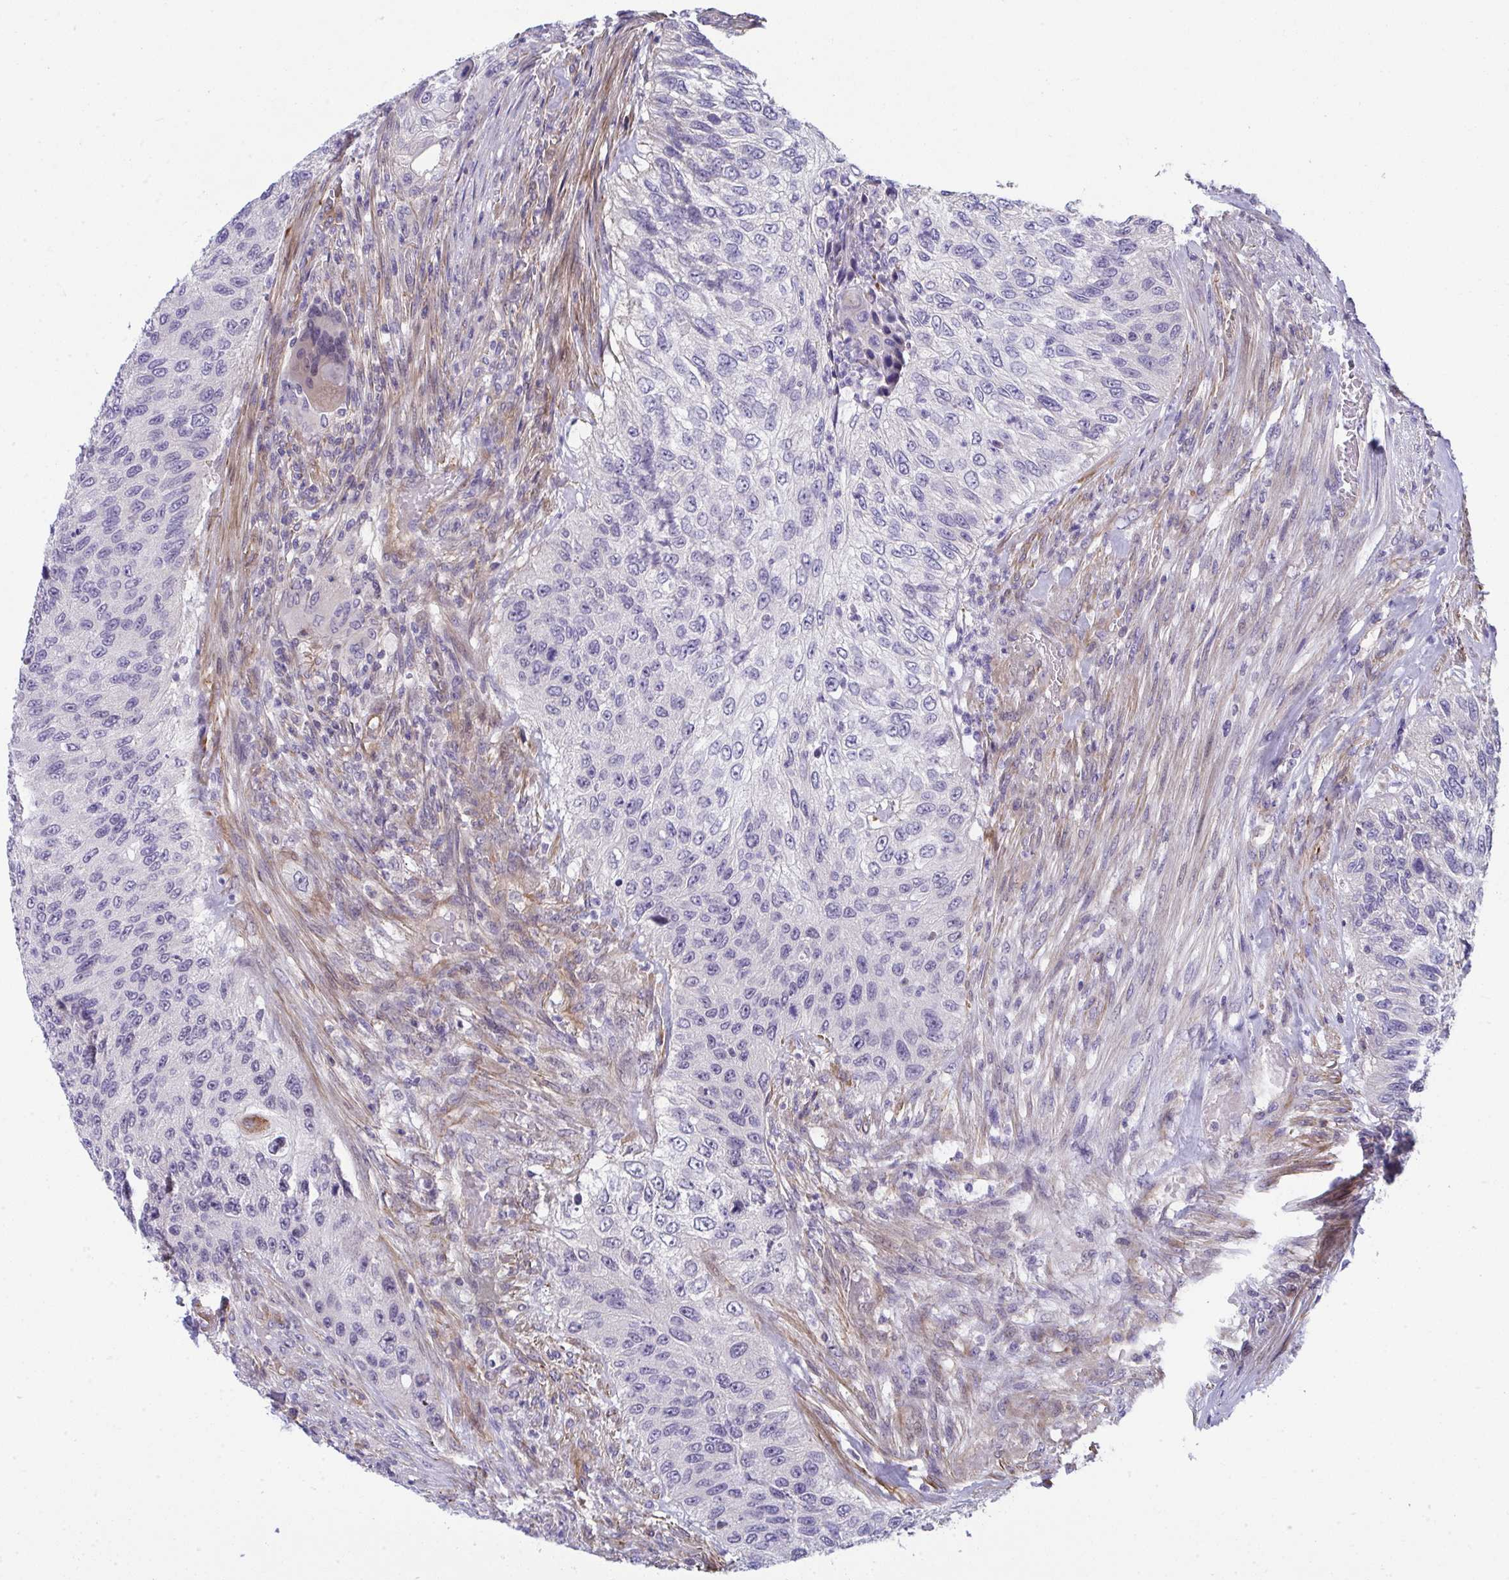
{"staining": {"intensity": "negative", "quantity": "none", "location": "none"}, "tissue": "urothelial cancer", "cell_type": "Tumor cells", "image_type": "cancer", "snomed": [{"axis": "morphology", "description": "Urothelial carcinoma, High grade"}, {"axis": "topography", "description": "Urinary bladder"}], "caption": "Tumor cells show no significant protein staining in urothelial carcinoma (high-grade).", "gene": "MYL12A", "patient": {"sex": "female", "age": 60}}